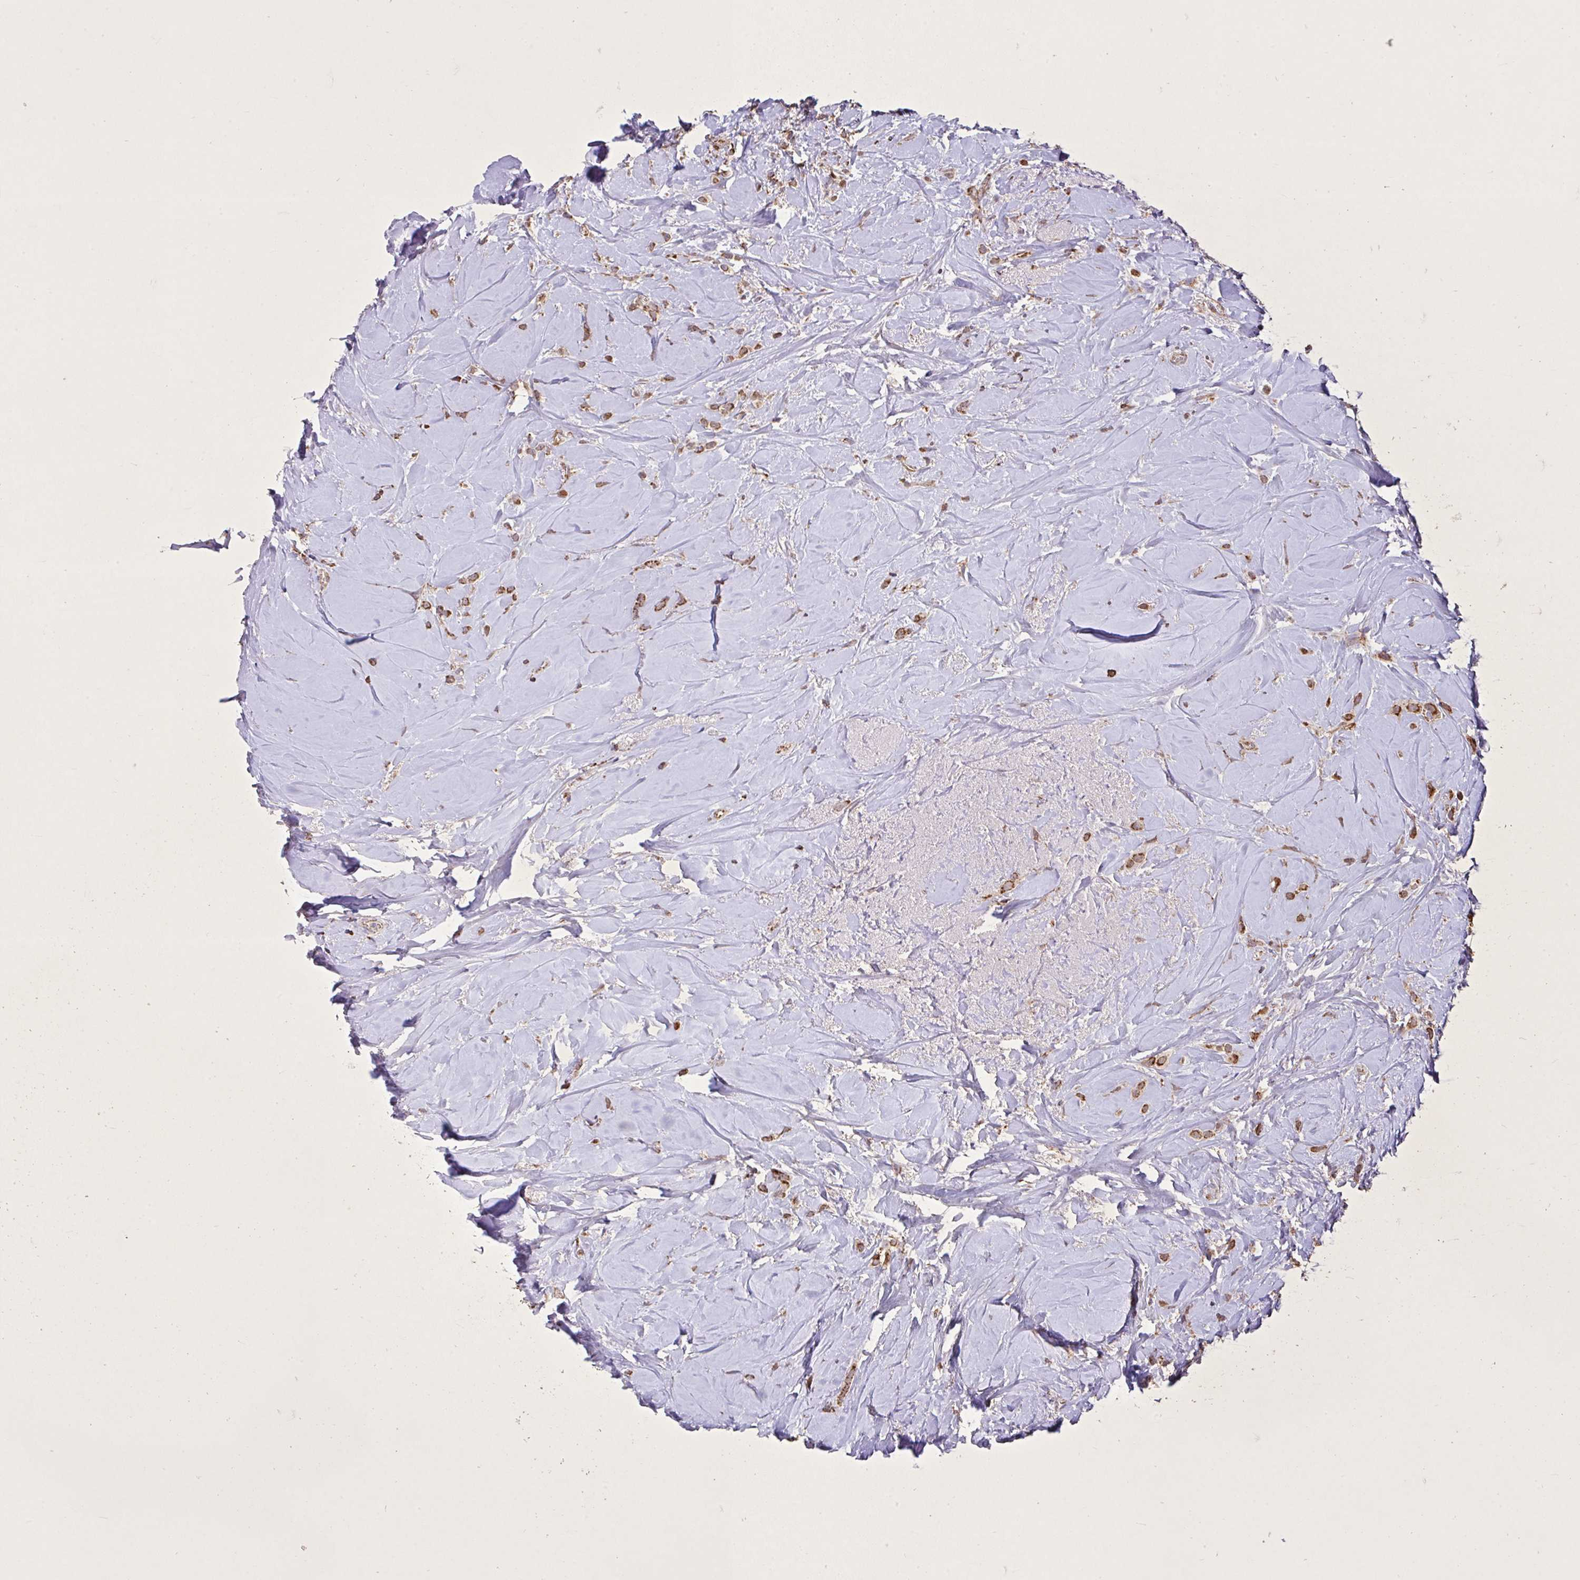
{"staining": {"intensity": "moderate", "quantity": ">75%", "location": "cytoplasmic/membranous"}, "tissue": "breast cancer", "cell_type": "Tumor cells", "image_type": "cancer", "snomed": [{"axis": "morphology", "description": "Duct carcinoma"}, {"axis": "topography", "description": "Breast"}], "caption": "A brown stain labels moderate cytoplasmic/membranous staining of a protein in human breast cancer tumor cells.", "gene": "AGK", "patient": {"sex": "female", "age": 80}}